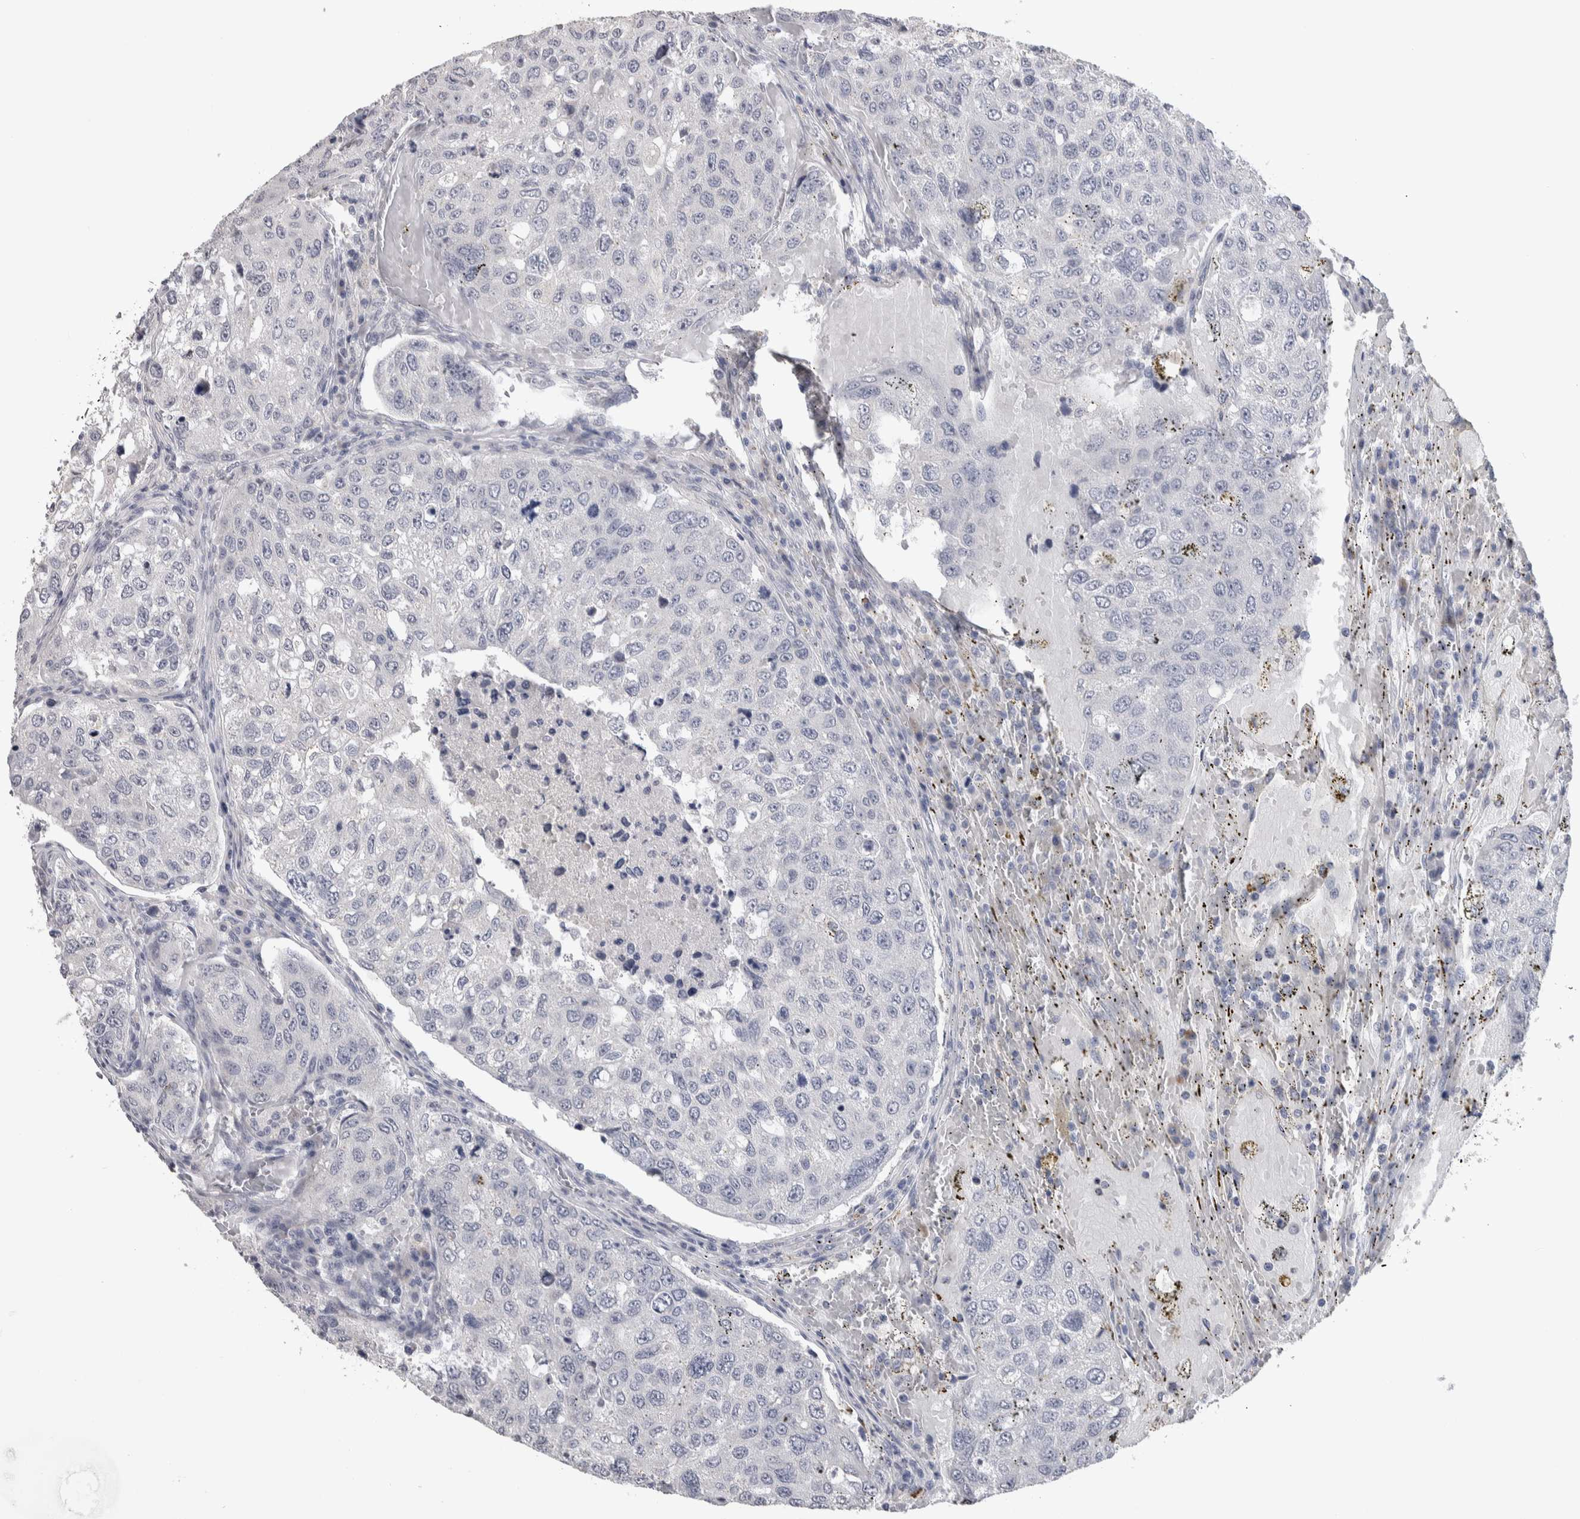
{"staining": {"intensity": "negative", "quantity": "none", "location": "none"}, "tissue": "urothelial cancer", "cell_type": "Tumor cells", "image_type": "cancer", "snomed": [{"axis": "morphology", "description": "Urothelial carcinoma, High grade"}, {"axis": "topography", "description": "Lymph node"}, {"axis": "topography", "description": "Urinary bladder"}], "caption": "DAB immunohistochemical staining of human urothelial cancer demonstrates no significant positivity in tumor cells.", "gene": "TMEM102", "patient": {"sex": "male", "age": 51}}